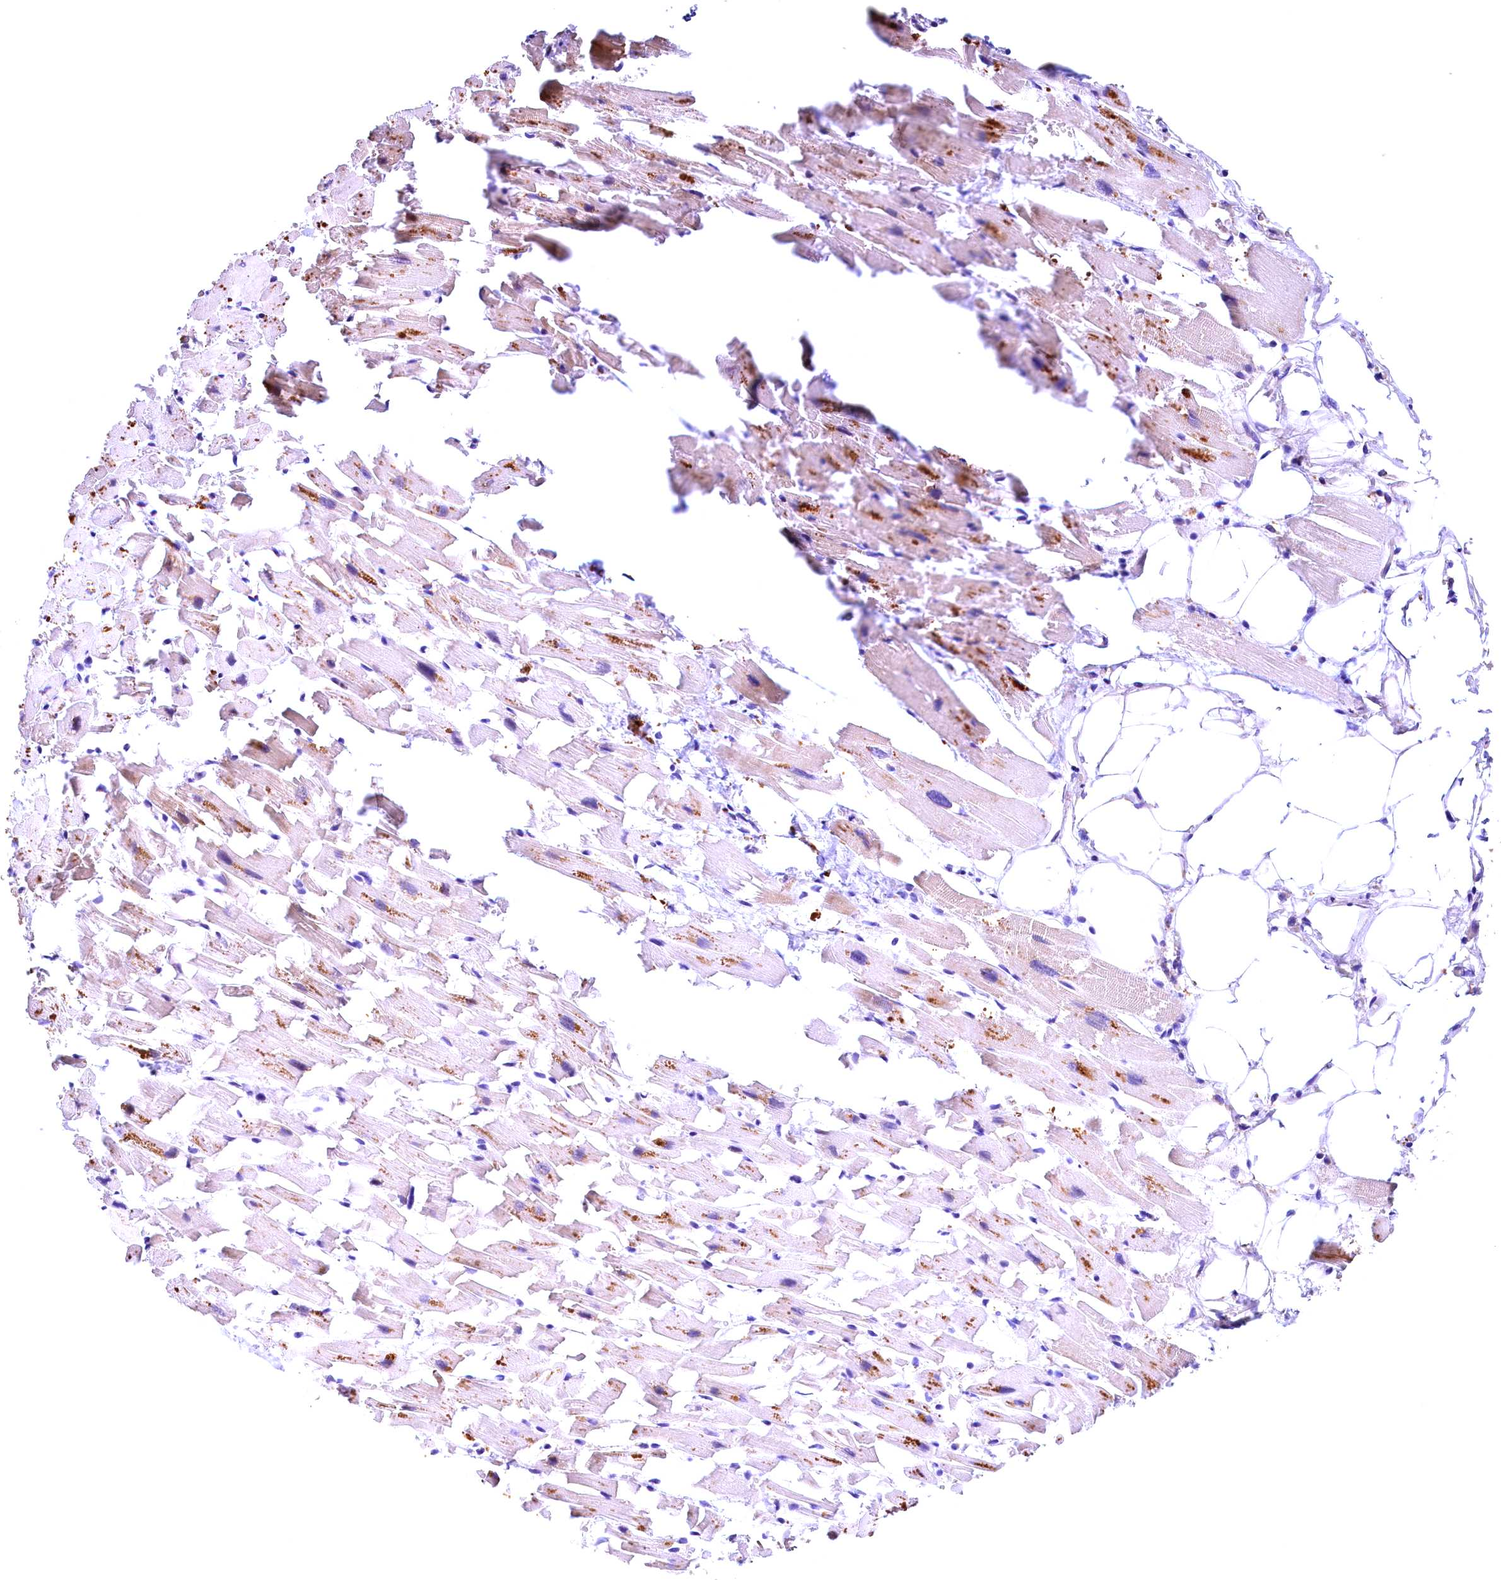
{"staining": {"intensity": "moderate", "quantity": "25%-75%", "location": "cytoplasmic/membranous"}, "tissue": "heart muscle", "cell_type": "Cardiomyocytes", "image_type": "normal", "snomed": [{"axis": "morphology", "description": "Normal tissue, NOS"}, {"axis": "topography", "description": "Heart"}], "caption": "The immunohistochemical stain highlights moderate cytoplasmic/membranous staining in cardiomyocytes of normal heart muscle. (Stains: DAB (3,3'-diaminobenzidine) in brown, nuclei in blue, Microscopy: brightfield microscopy at high magnification).", "gene": "PHAF1", "patient": {"sex": "female", "age": 64}}